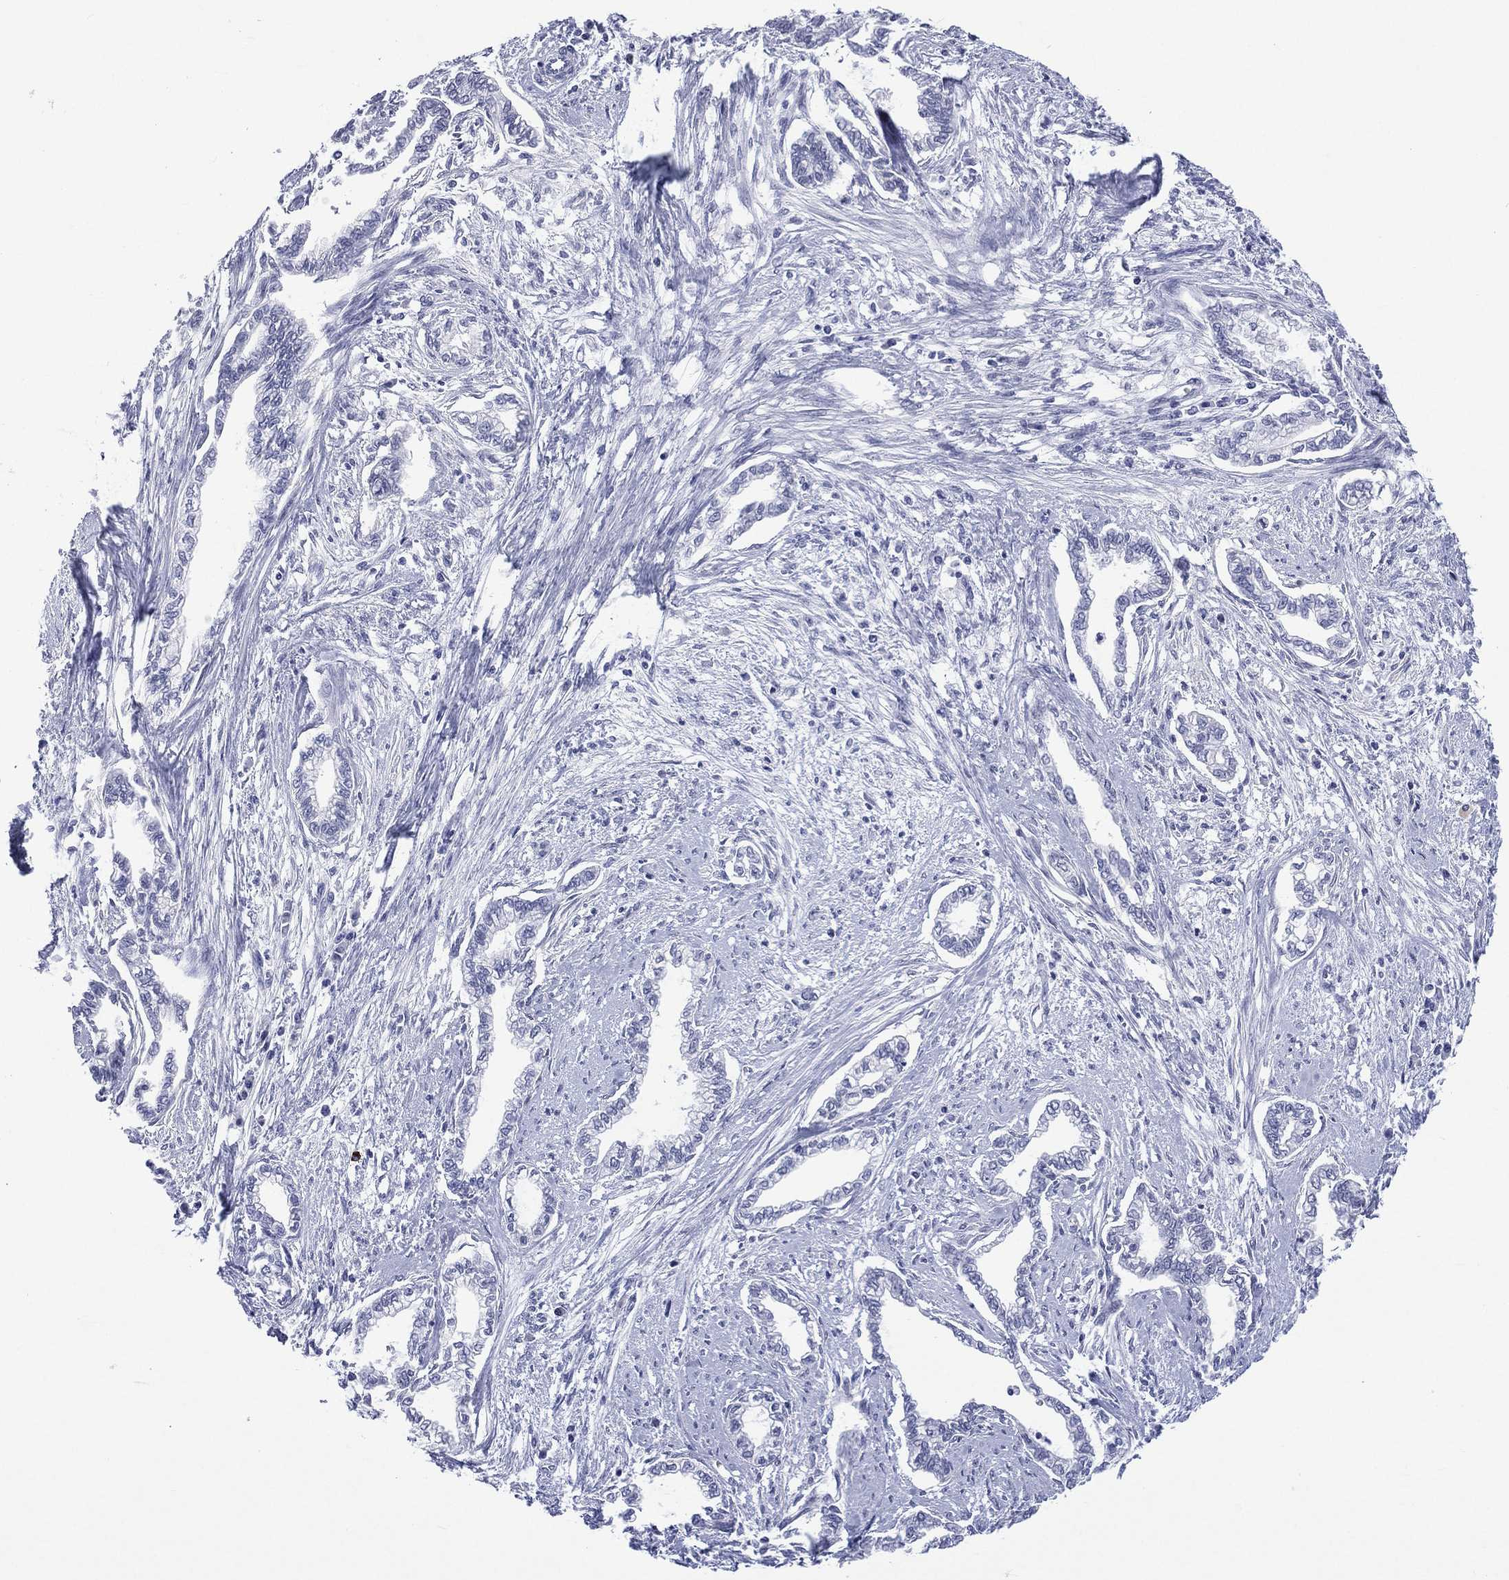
{"staining": {"intensity": "negative", "quantity": "none", "location": "none"}, "tissue": "cervical cancer", "cell_type": "Tumor cells", "image_type": "cancer", "snomed": [{"axis": "morphology", "description": "Adenocarcinoma, NOS"}, {"axis": "topography", "description": "Cervix"}], "caption": "High power microscopy histopathology image of an immunohistochemistry photomicrograph of adenocarcinoma (cervical), revealing no significant expression in tumor cells.", "gene": "SSX1", "patient": {"sex": "female", "age": 62}}